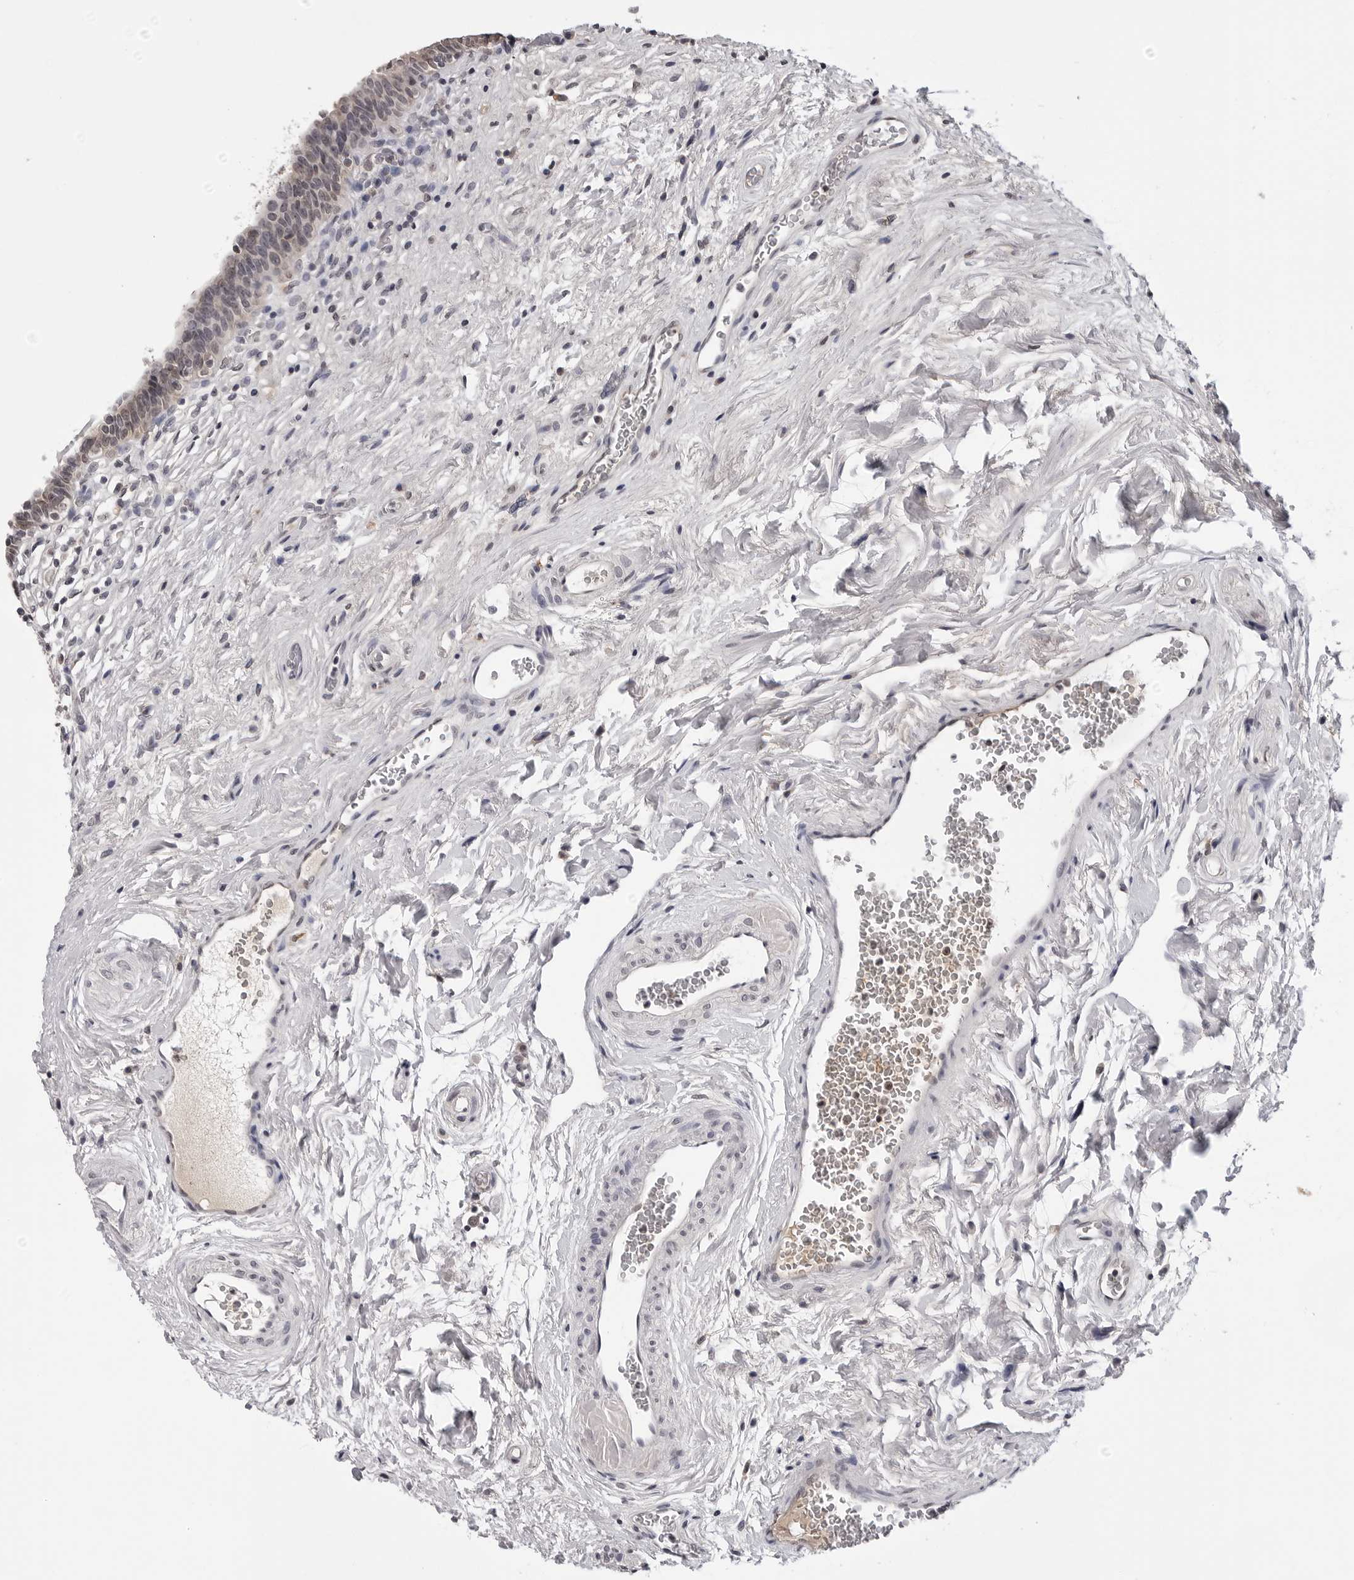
{"staining": {"intensity": "moderate", "quantity": "25%-75%", "location": "nuclear"}, "tissue": "urinary bladder", "cell_type": "Urothelial cells", "image_type": "normal", "snomed": [{"axis": "morphology", "description": "Normal tissue, NOS"}, {"axis": "topography", "description": "Urinary bladder"}], "caption": "Protein expression analysis of normal human urinary bladder reveals moderate nuclear positivity in approximately 25%-75% of urothelial cells.", "gene": "CDK20", "patient": {"sex": "male", "age": 83}}